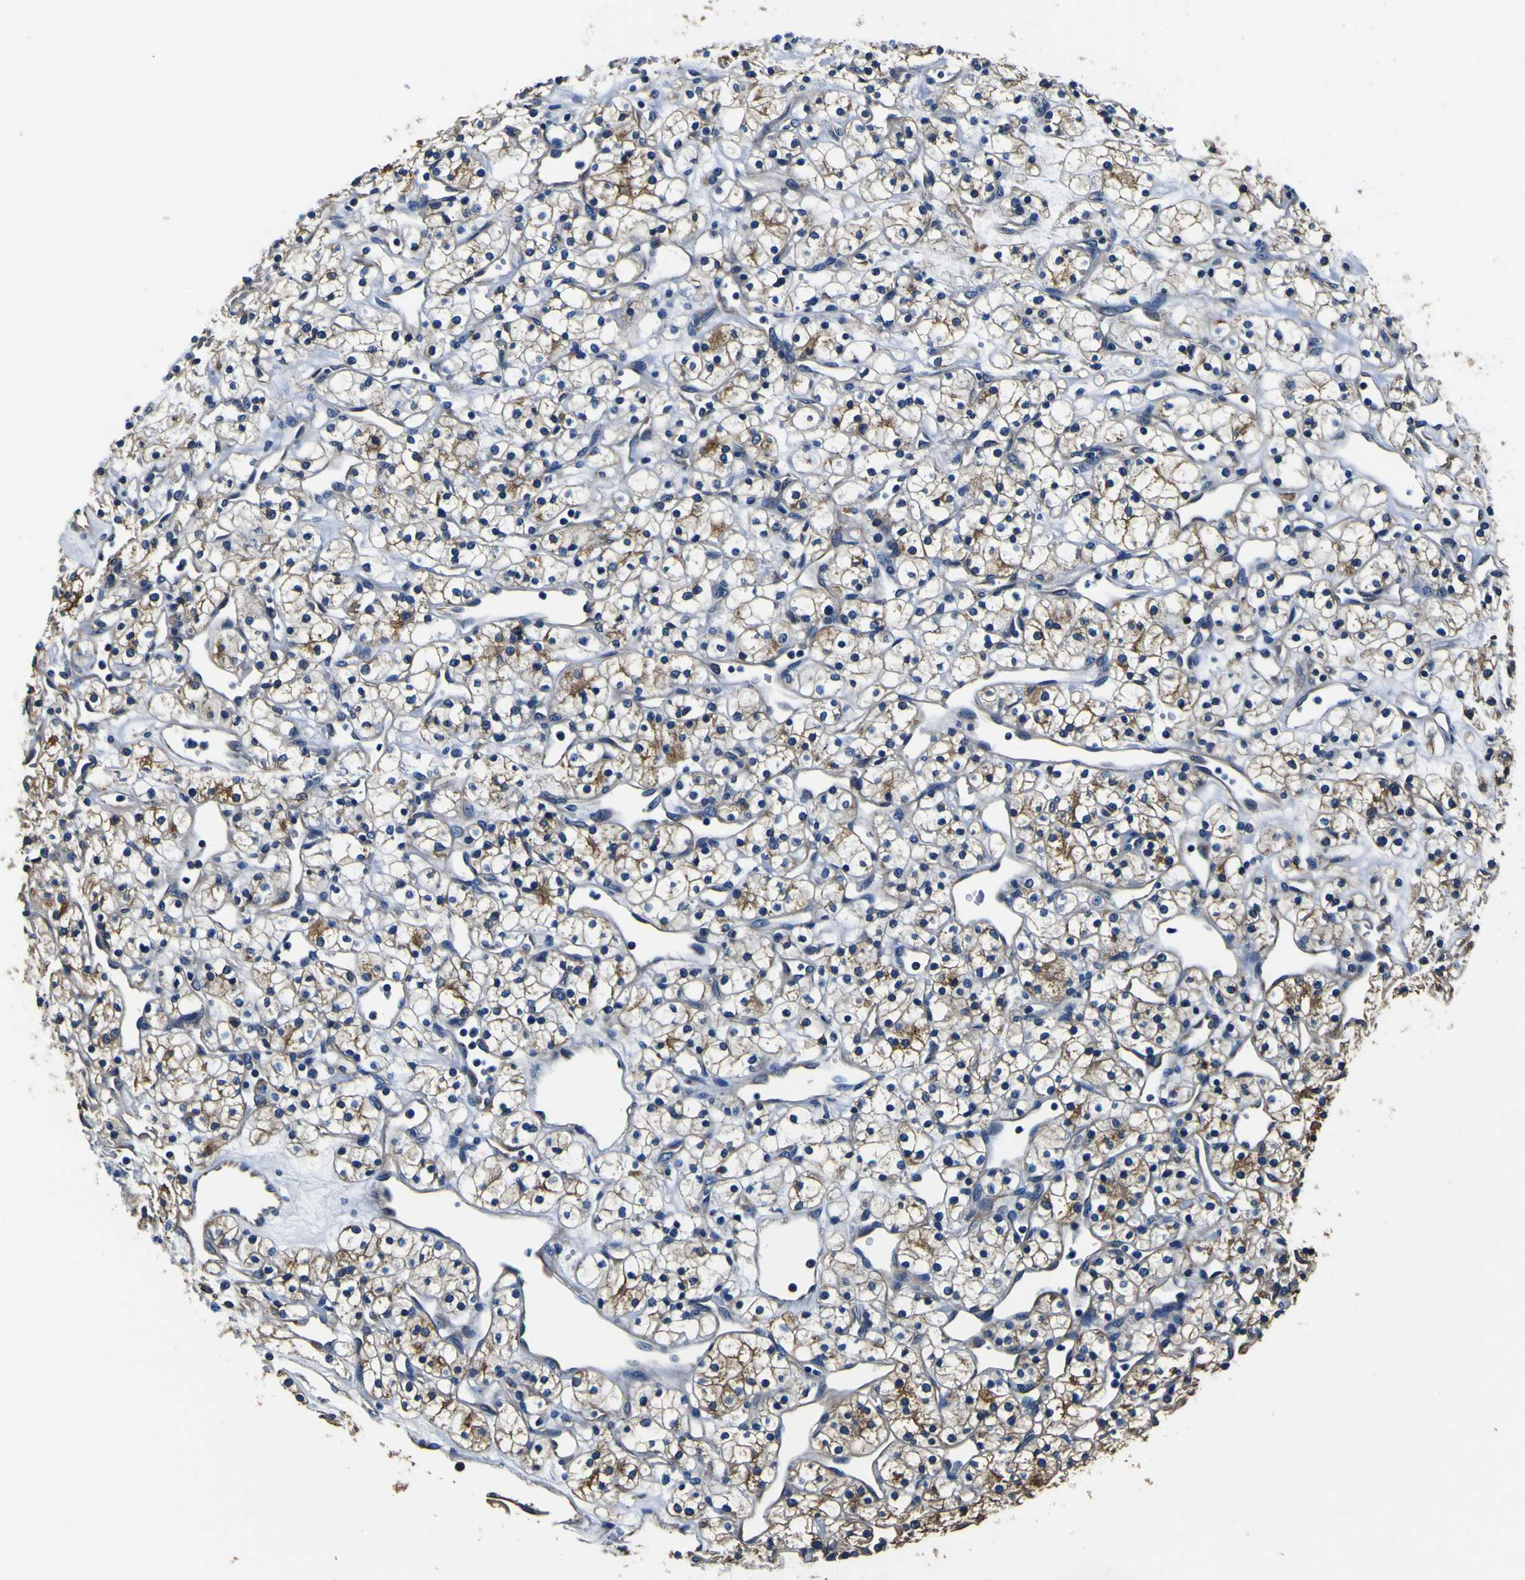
{"staining": {"intensity": "weak", "quantity": ">75%", "location": "cytoplasmic/membranous"}, "tissue": "renal cancer", "cell_type": "Tumor cells", "image_type": "cancer", "snomed": [{"axis": "morphology", "description": "Adenocarcinoma, NOS"}, {"axis": "topography", "description": "Kidney"}], "caption": "Human adenocarcinoma (renal) stained with a protein marker reveals weak staining in tumor cells.", "gene": "TUBA1B", "patient": {"sex": "female", "age": 60}}